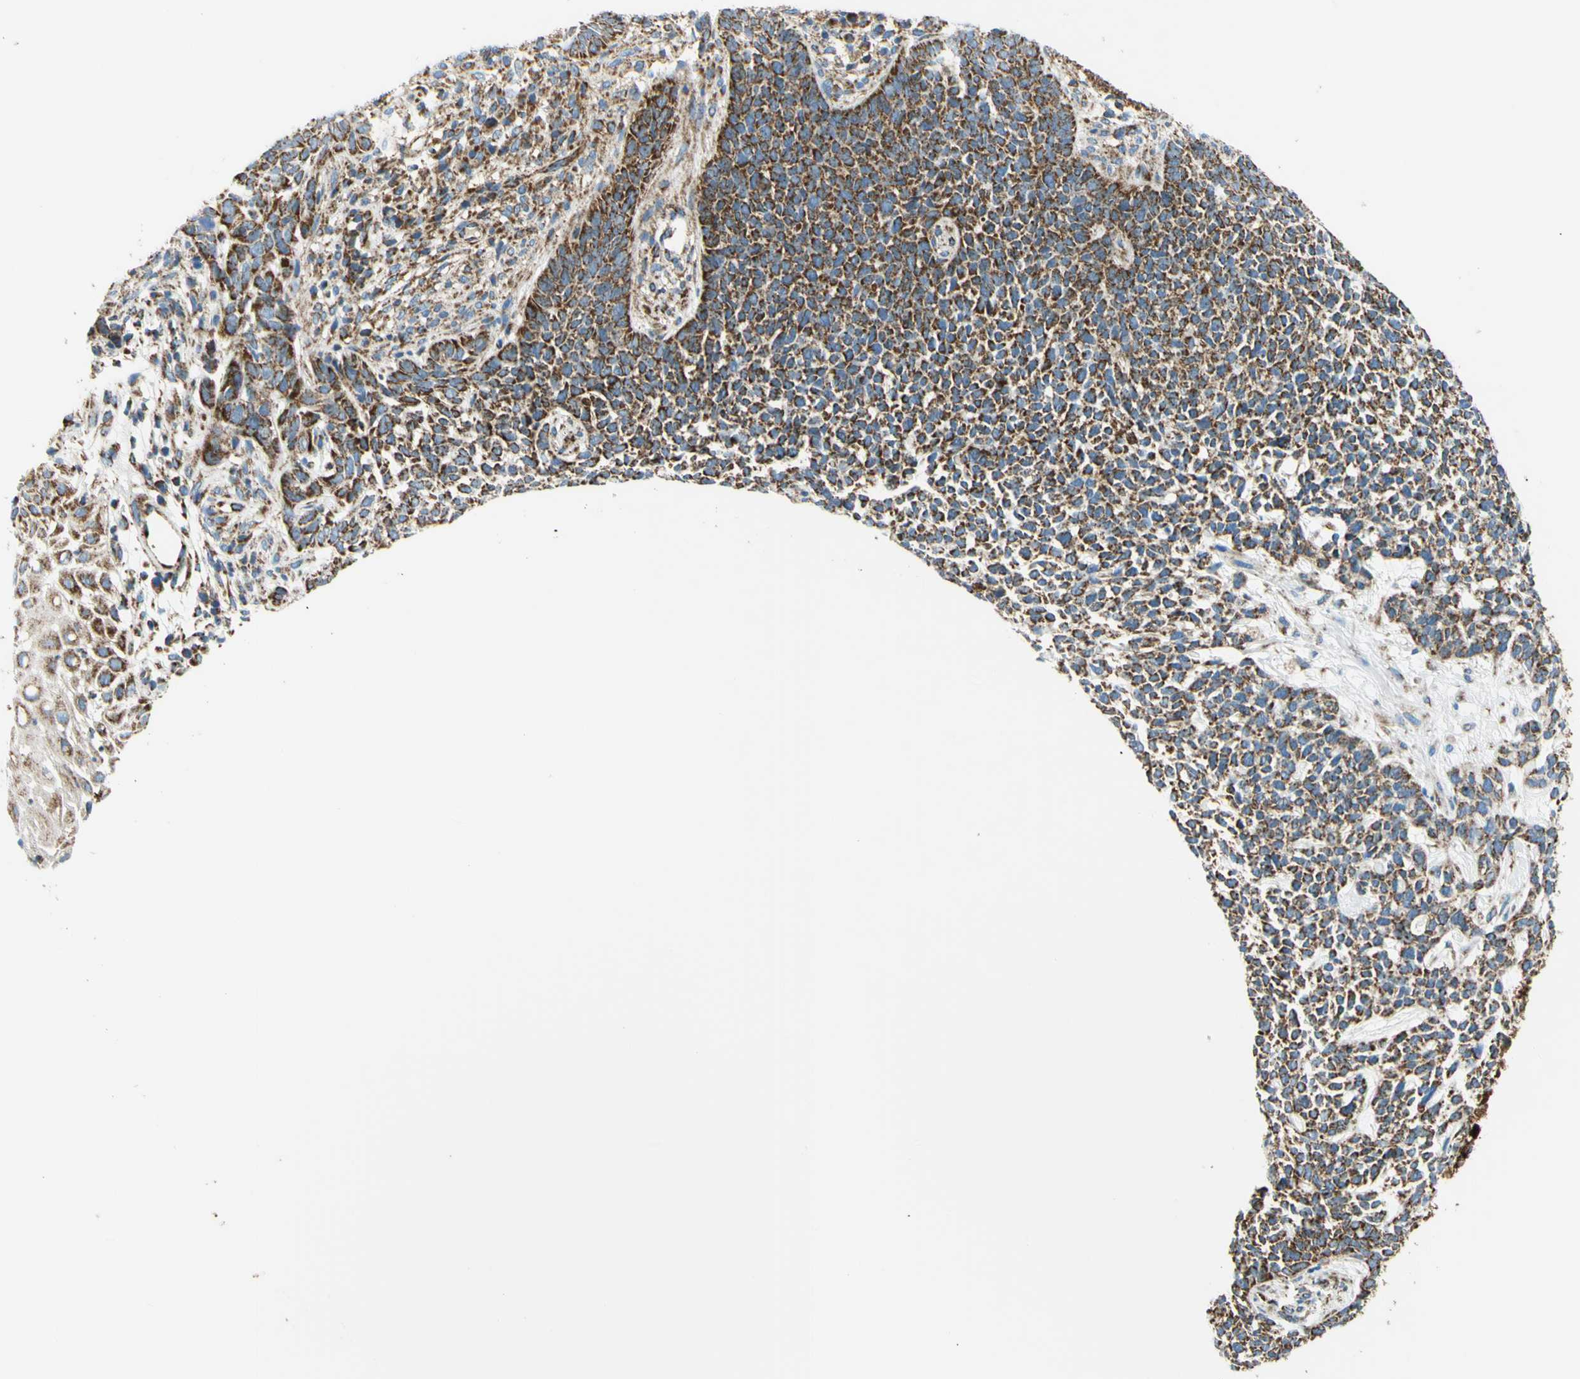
{"staining": {"intensity": "strong", "quantity": ">75%", "location": "cytoplasmic/membranous"}, "tissue": "skin cancer", "cell_type": "Tumor cells", "image_type": "cancer", "snomed": [{"axis": "morphology", "description": "Basal cell carcinoma"}, {"axis": "topography", "description": "Skin"}], "caption": "Protein expression analysis of skin basal cell carcinoma exhibits strong cytoplasmic/membranous staining in about >75% of tumor cells.", "gene": "MAVS", "patient": {"sex": "female", "age": 84}}